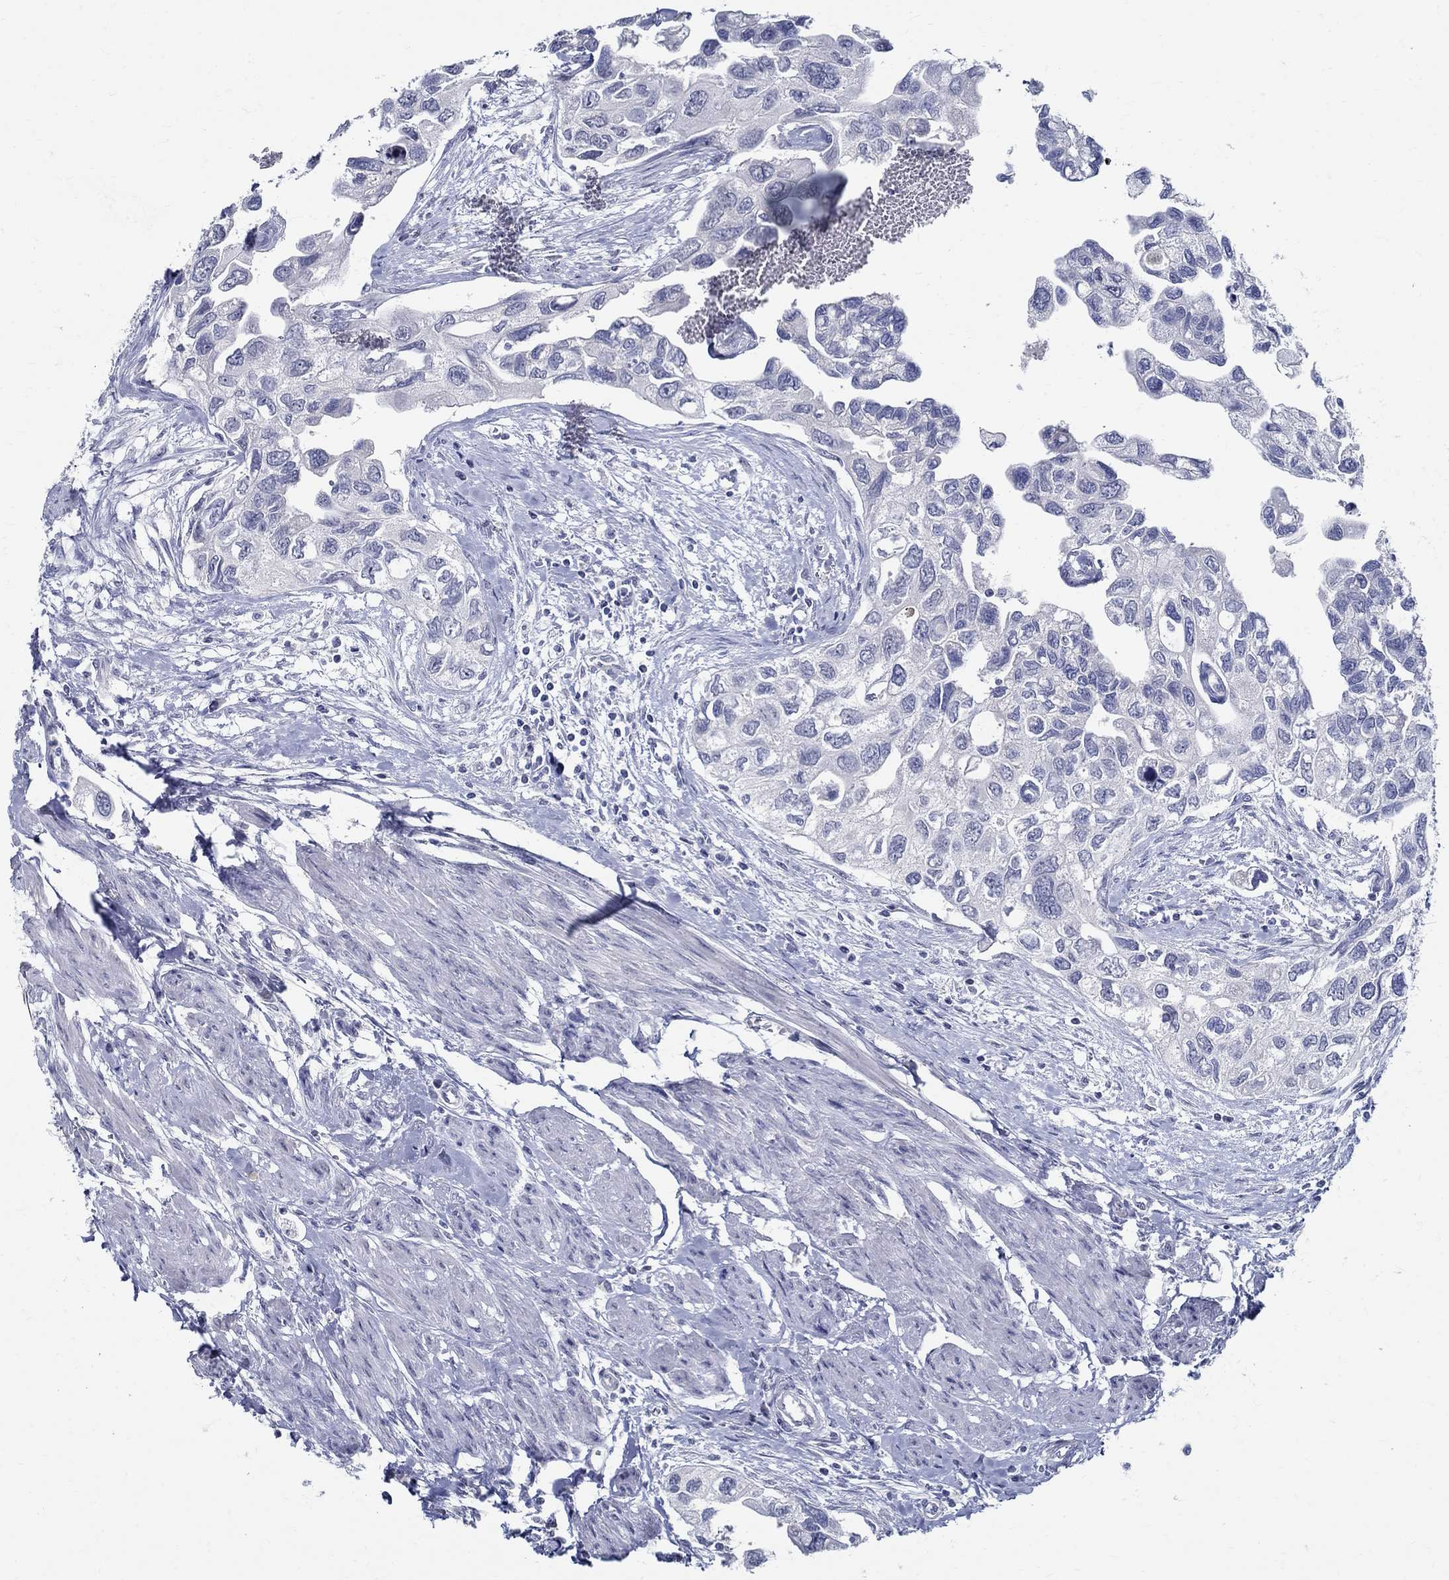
{"staining": {"intensity": "negative", "quantity": "none", "location": "none"}, "tissue": "urothelial cancer", "cell_type": "Tumor cells", "image_type": "cancer", "snomed": [{"axis": "morphology", "description": "Urothelial carcinoma, High grade"}, {"axis": "topography", "description": "Urinary bladder"}], "caption": "This histopathology image is of urothelial cancer stained with immunohistochemistry (IHC) to label a protein in brown with the nuclei are counter-stained blue. There is no positivity in tumor cells.", "gene": "CETN1", "patient": {"sex": "male", "age": 59}}